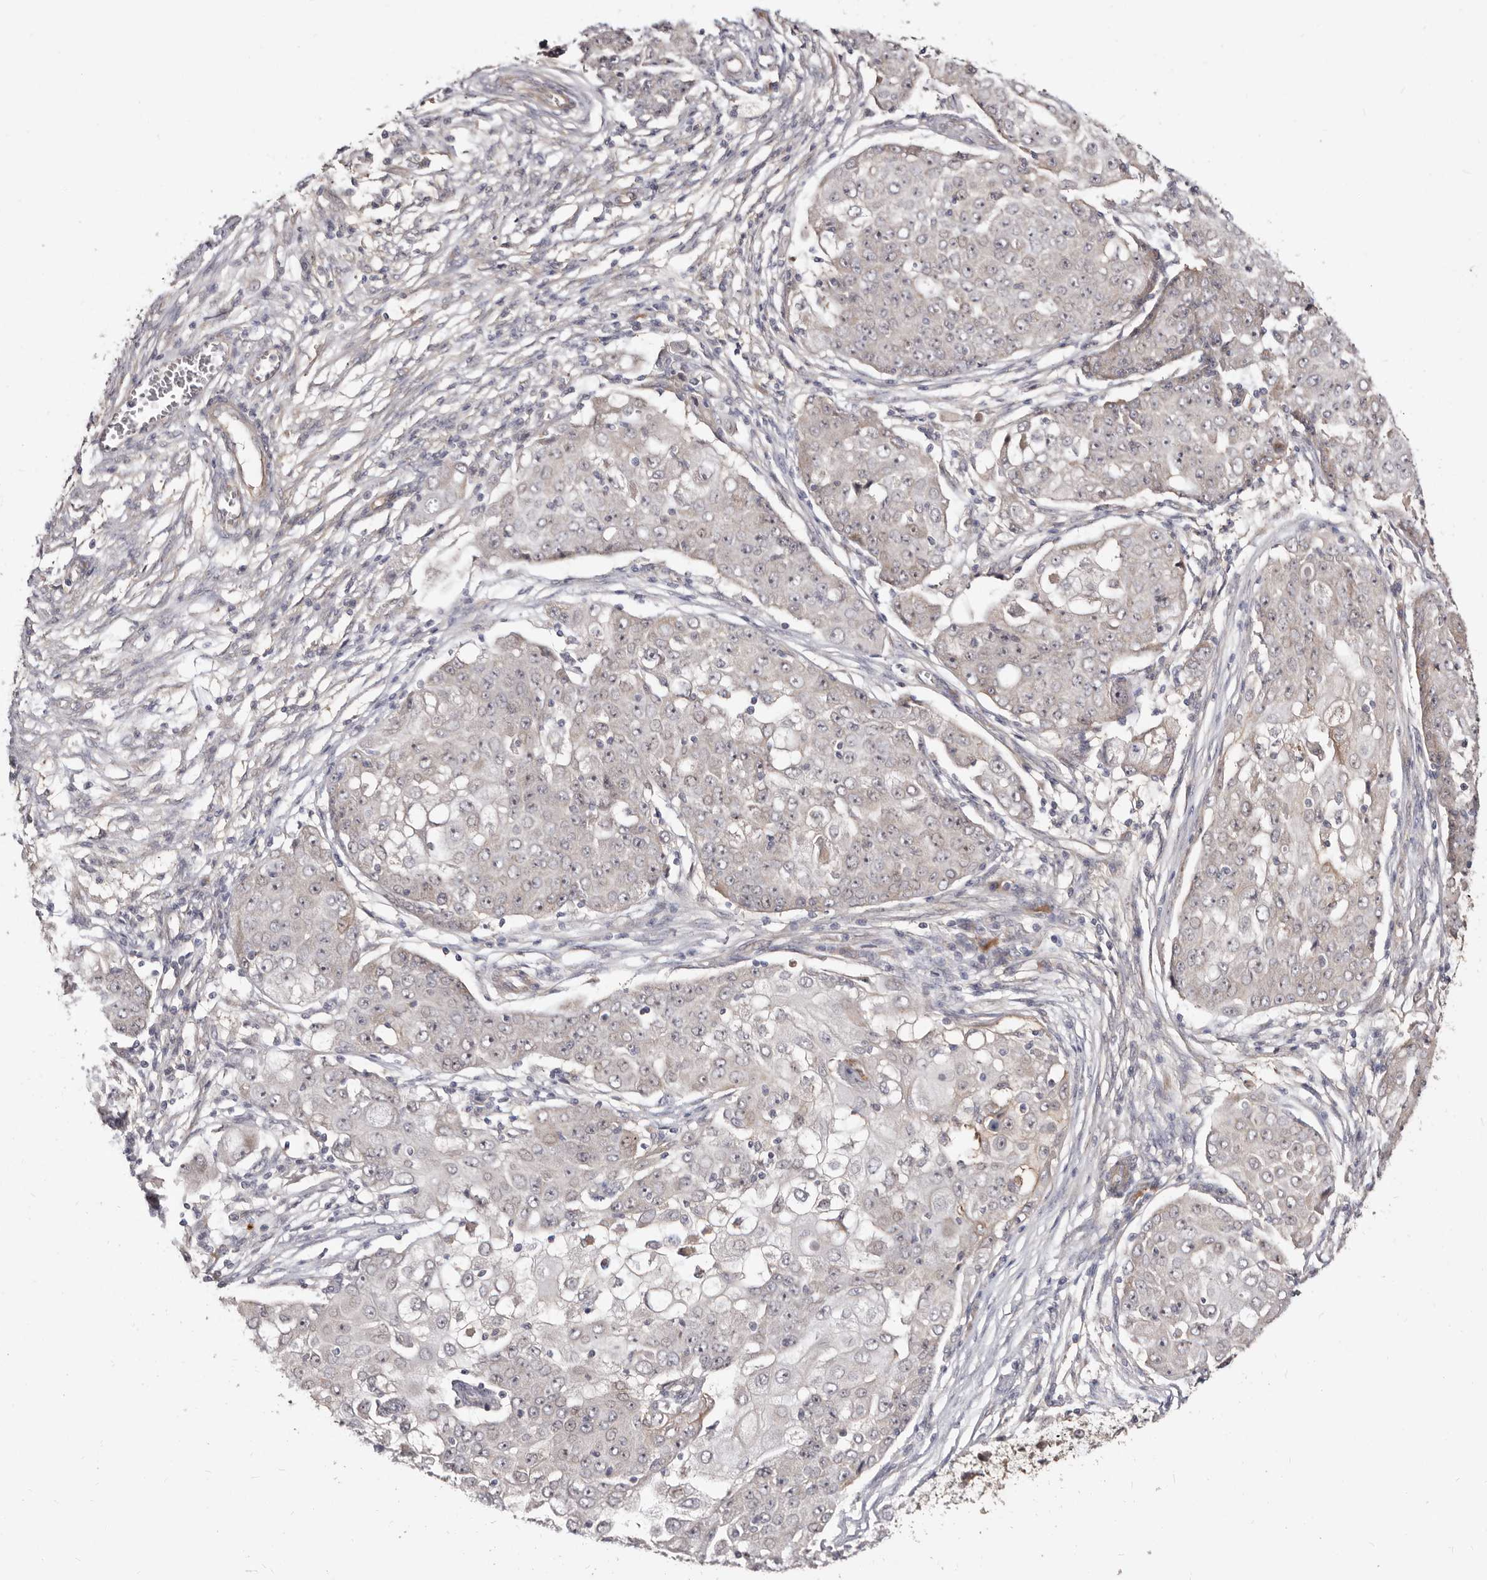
{"staining": {"intensity": "weak", "quantity": "<25%", "location": "cytoplasmic/membranous"}, "tissue": "ovarian cancer", "cell_type": "Tumor cells", "image_type": "cancer", "snomed": [{"axis": "morphology", "description": "Carcinoma, endometroid"}, {"axis": "topography", "description": "Ovary"}], "caption": "An immunohistochemistry histopathology image of ovarian endometroid carcinoma is shown. There is no staining in tumor cells of ovarian endometroid carcinoma.", "gene": "GPATCH4", "patient": {"sex": "female", "age": 42}}